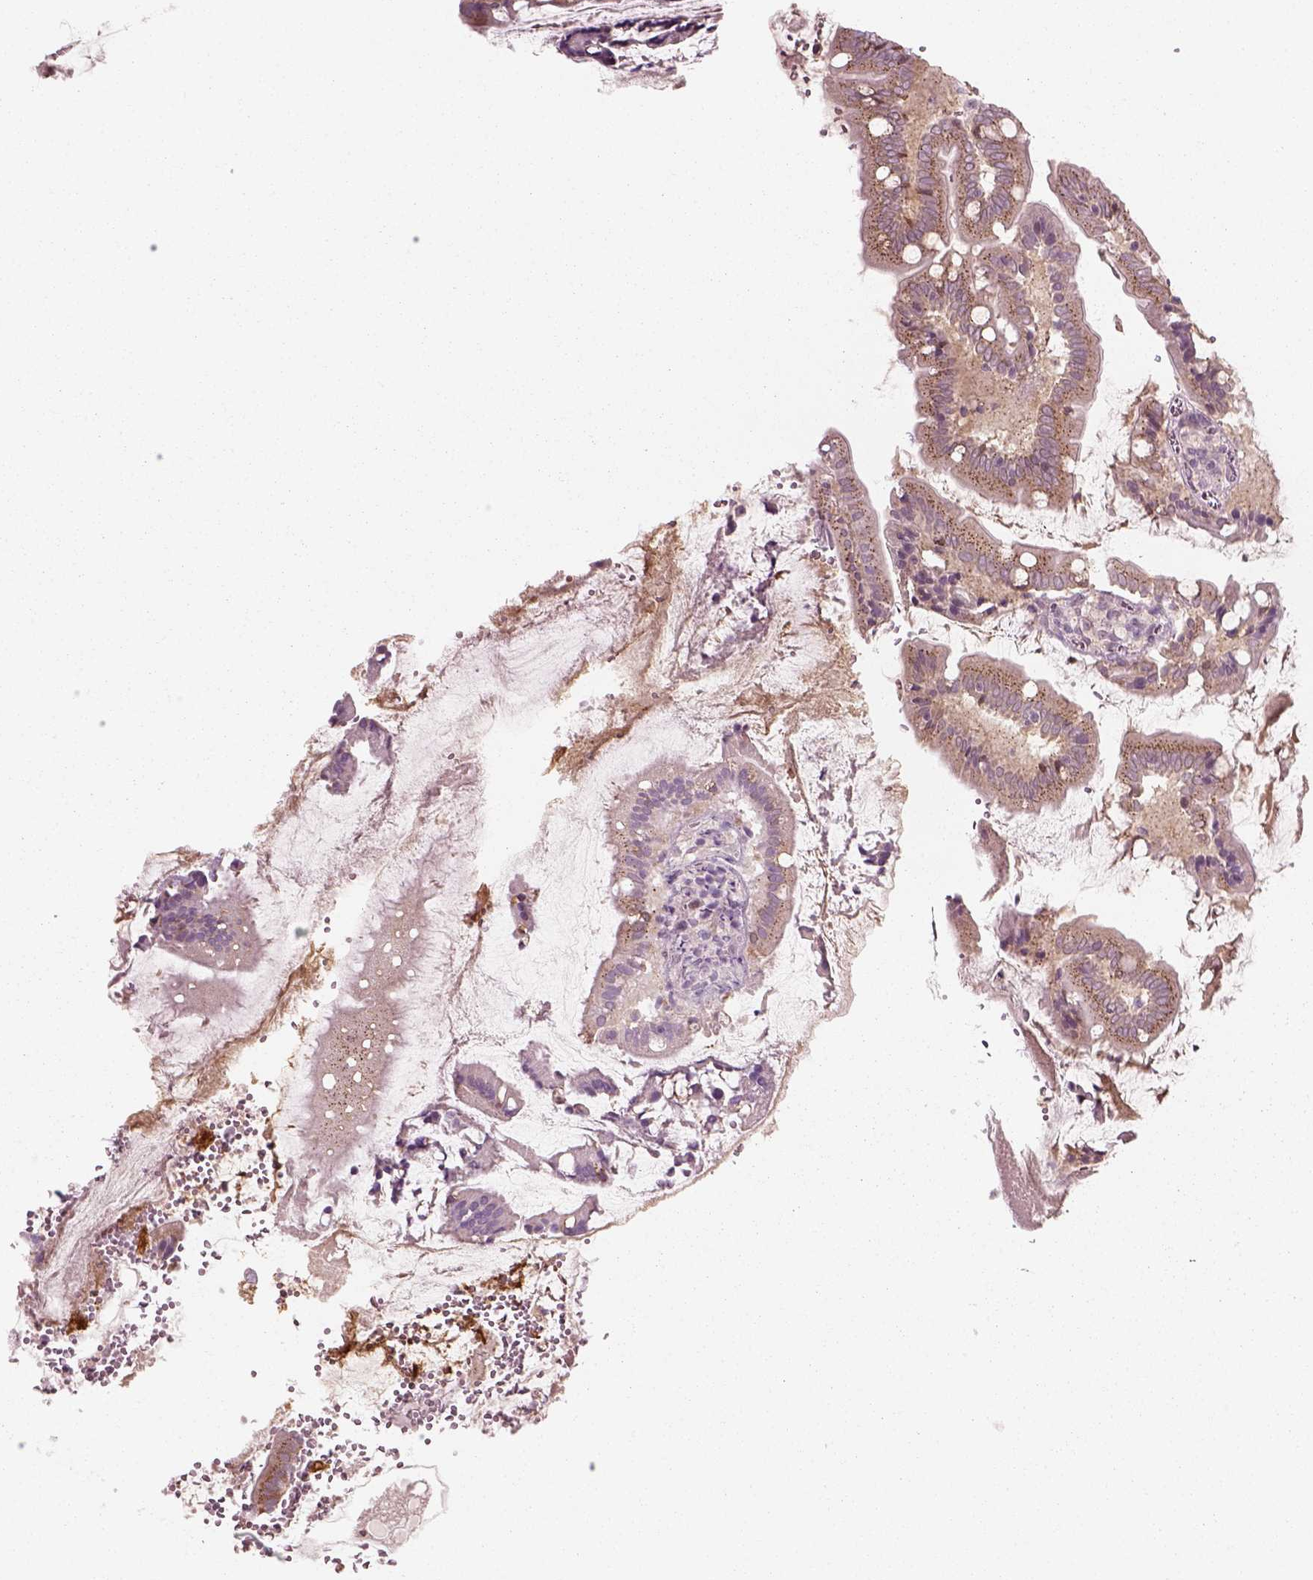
{"staining": {"intensity": "moderate", "quantity": ">75%", "location": "cytoplasmic/membranous"}, "tissue": "small intestine", "cell_type": "Glandular cells", "image_type": "normal", "snomed": [{"axis": "morphology", "description": "Normal tissue, NOS"}, {"axis": "topography", "description": "Small intestine"}], "caption": "IHC (DAB (3,3'-diaminobenzidine)) staining of unremarkable human small intestine displays moderate cytoplasmic/membranous protein staining in approximately >75% of glandular cells. The protein of interest is stained brown, and the nuclei are stained in blue (DAB IHC with brightfield microscopy, high magnification).", "gene": "MLIP", "patient": {"sex": "female", "age": 56}}